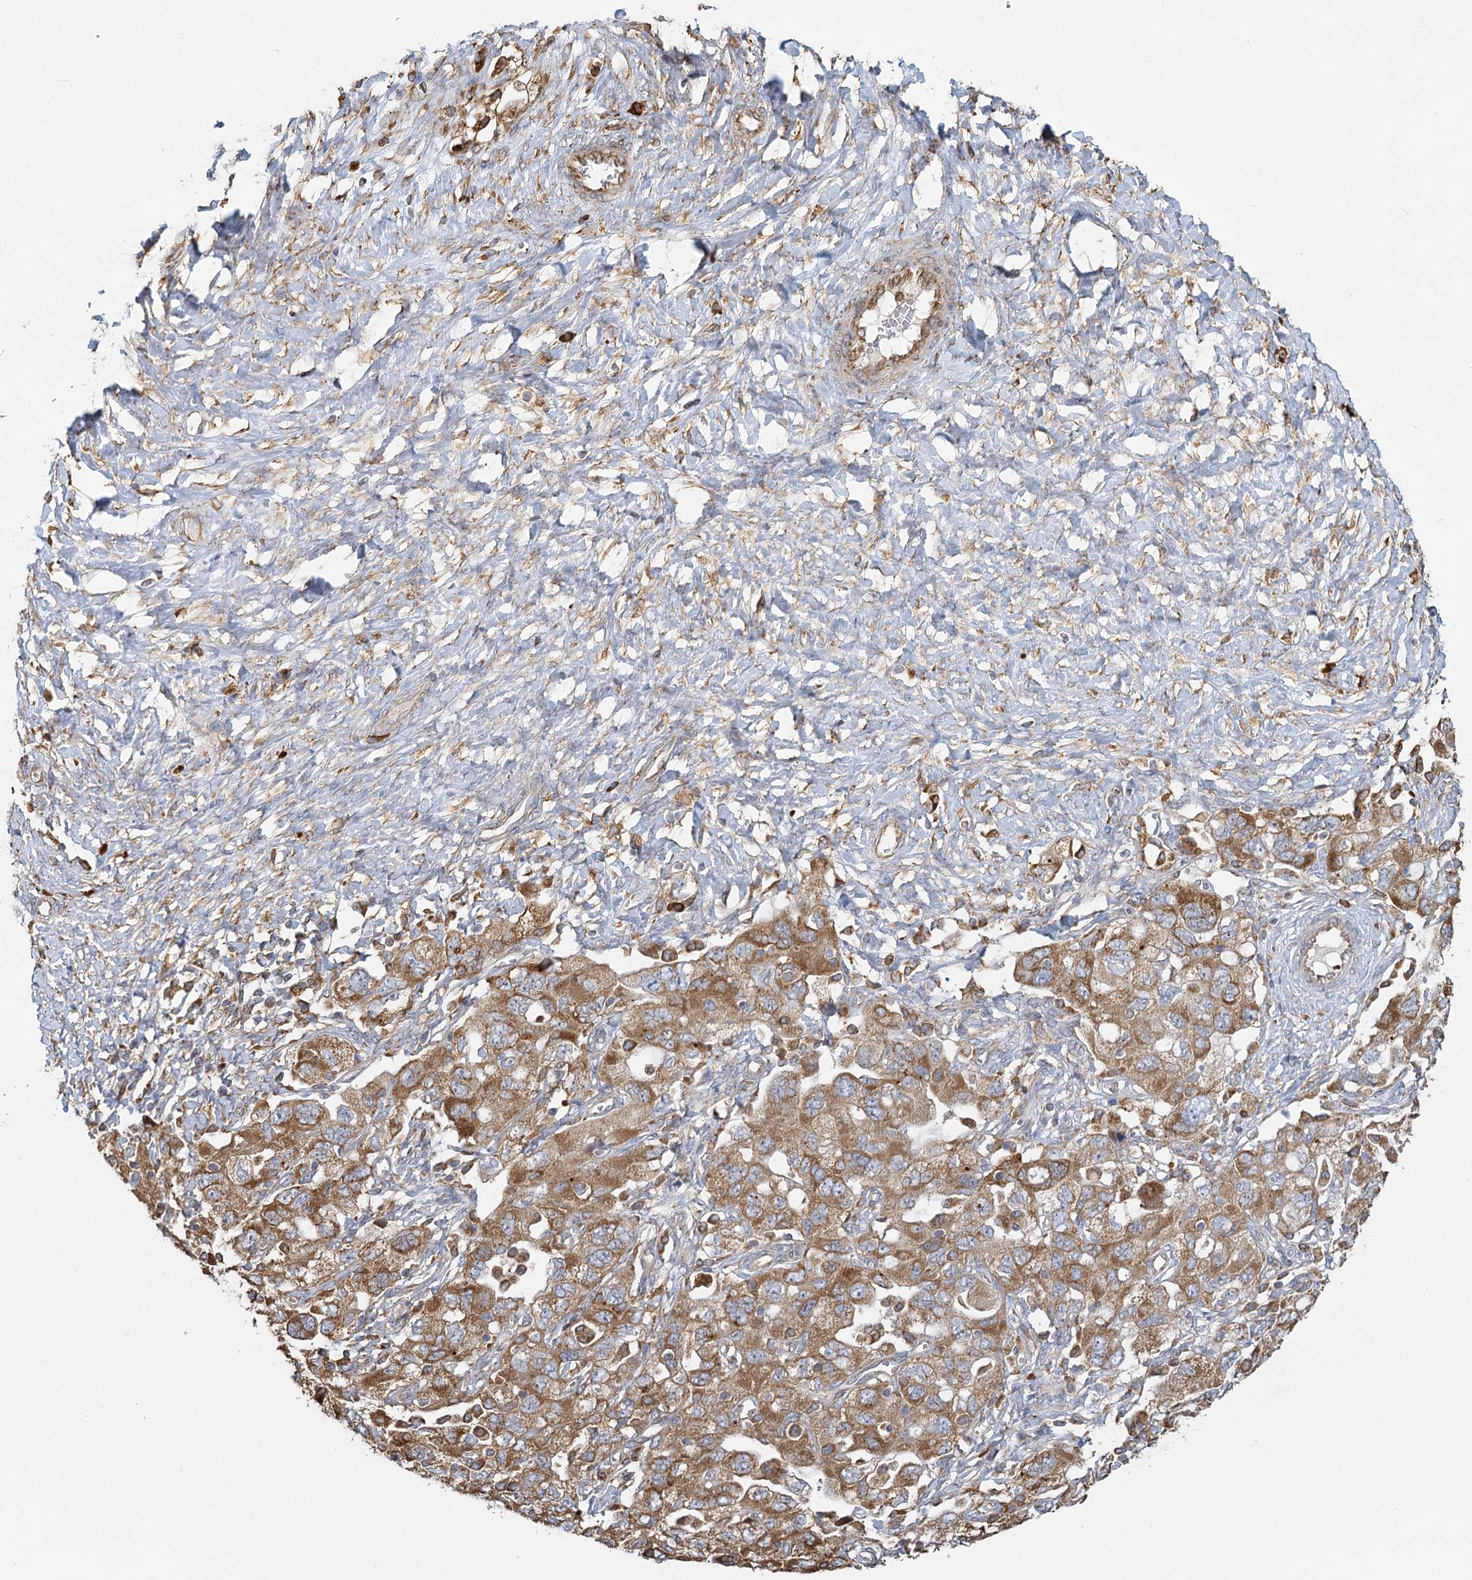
{"staining": {"intensity": "moderate", "quantity": ">75%", "location": "cytoplasmic/membranous"}, "tissue": "ovarian cancer", "cell_type": "Tumor cells", "image_type": "cancer", "snomed": [{"axis": "morphology", "description": "Carcinoma, NOS"}, {"axis": "morphology", "description": "Cystadenocarcinoma, serous, NOS"}, {"axis": "topography", "description": "Ovary"}], "caption": "There is medium levels of moderate cytoplasmic/membranous positivity in tumor cells of ovarian cancer (carcinoma), as demonstrated by immunohistochemical staining (brown color).", "gene": "TAS1R1", "patient": {"sex": "female", "age": 69}}